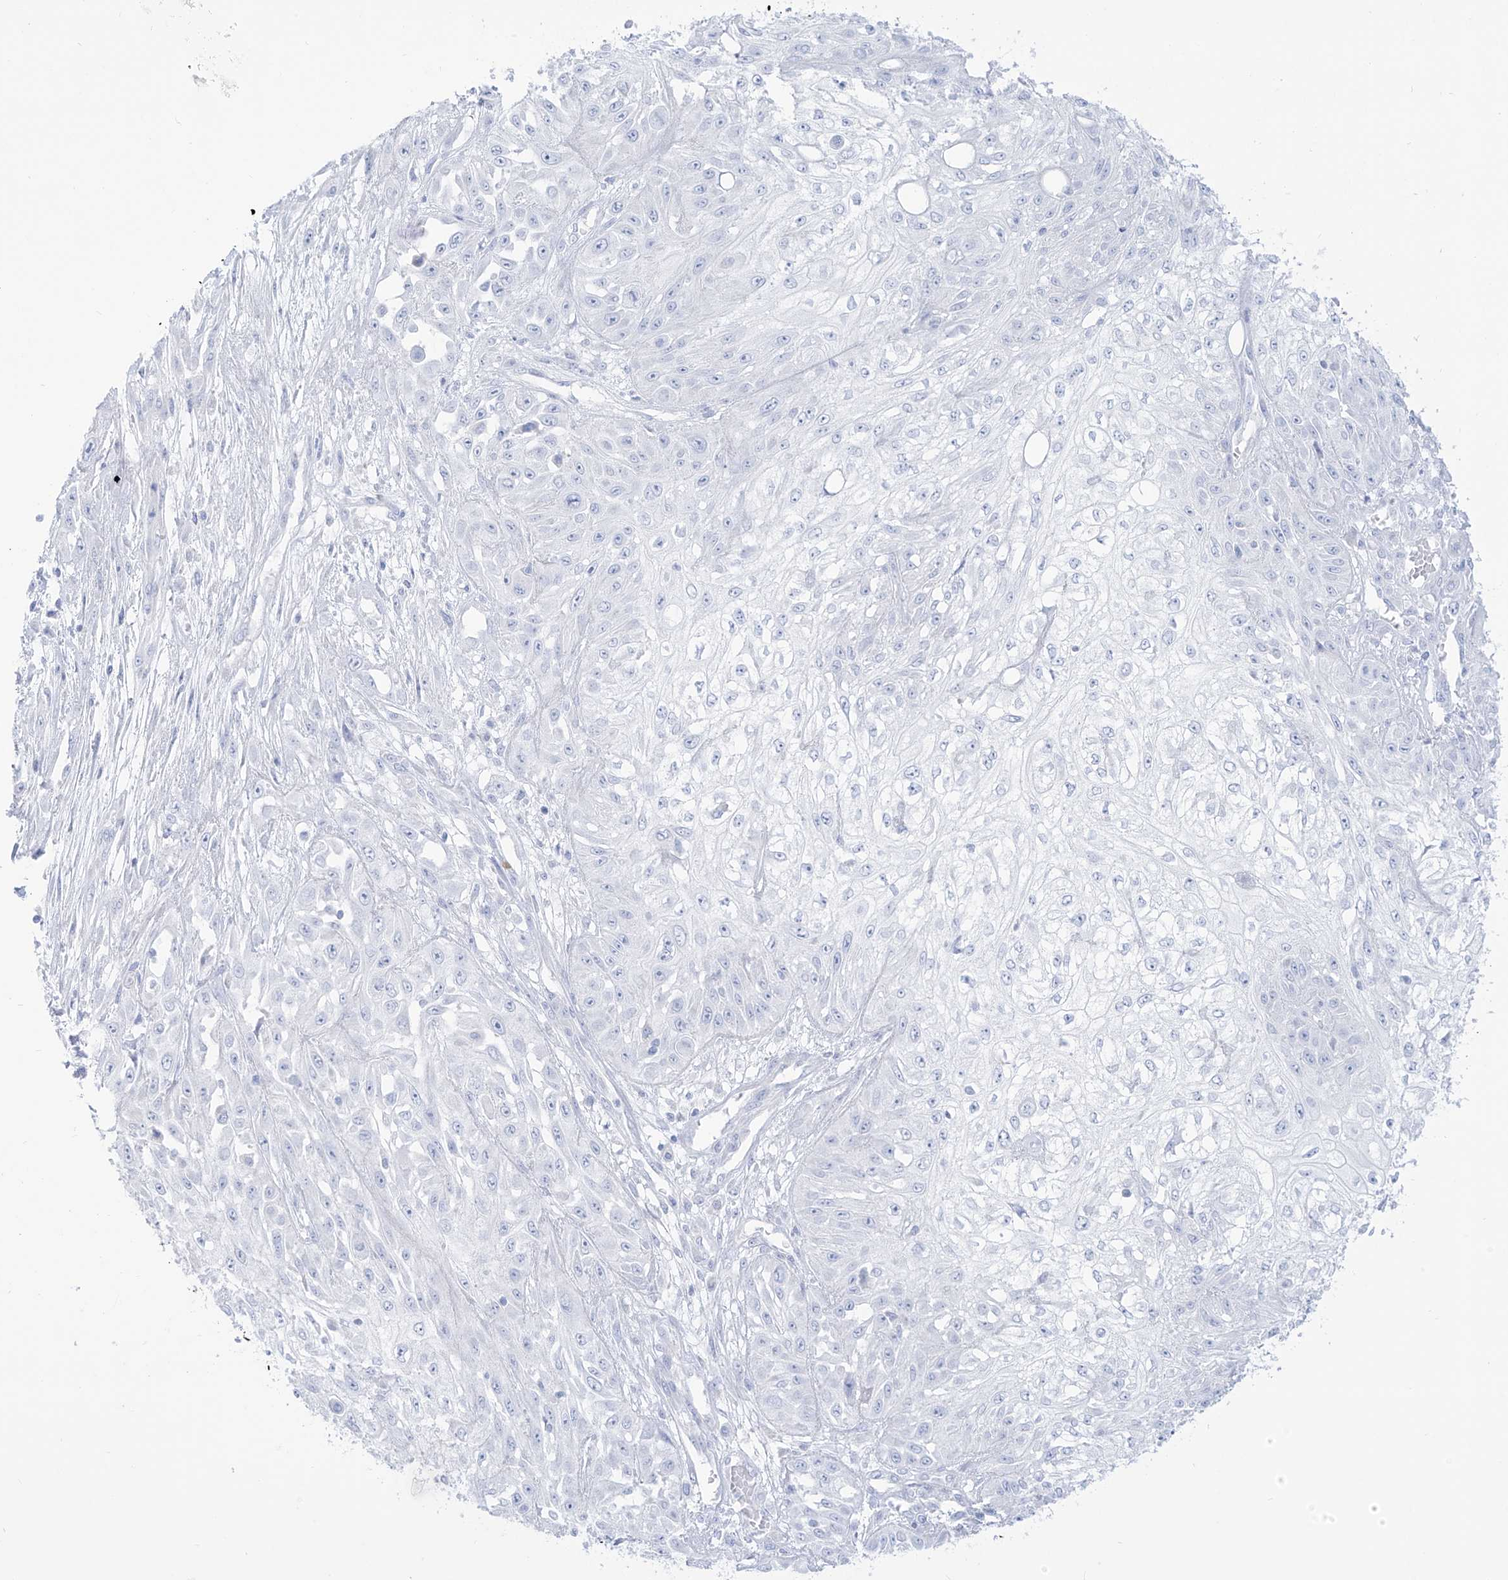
{"staining": {"intensity": "negative", "quantity": "none", "location": "none"}, "tissue": "skin cancer", "cell_type": "Tumor cells", "image_type": "cancer", "snomed": [{"axis": "morphology", "description": "Squamous cell carcinoma, NOS"}, {"axis": "morphology", "description": "Squamous cell carcinoma, metastatic, NOS"}, {"axis": "topography", "description": "Skin"}, {"axis": "topography", "description": "Lymph node"}], "caption": "The image shows no significant expression in tumor cells of skin cancer.", "gene": "SLC26A3", "patient": {"sex": "male", "age": 75}}